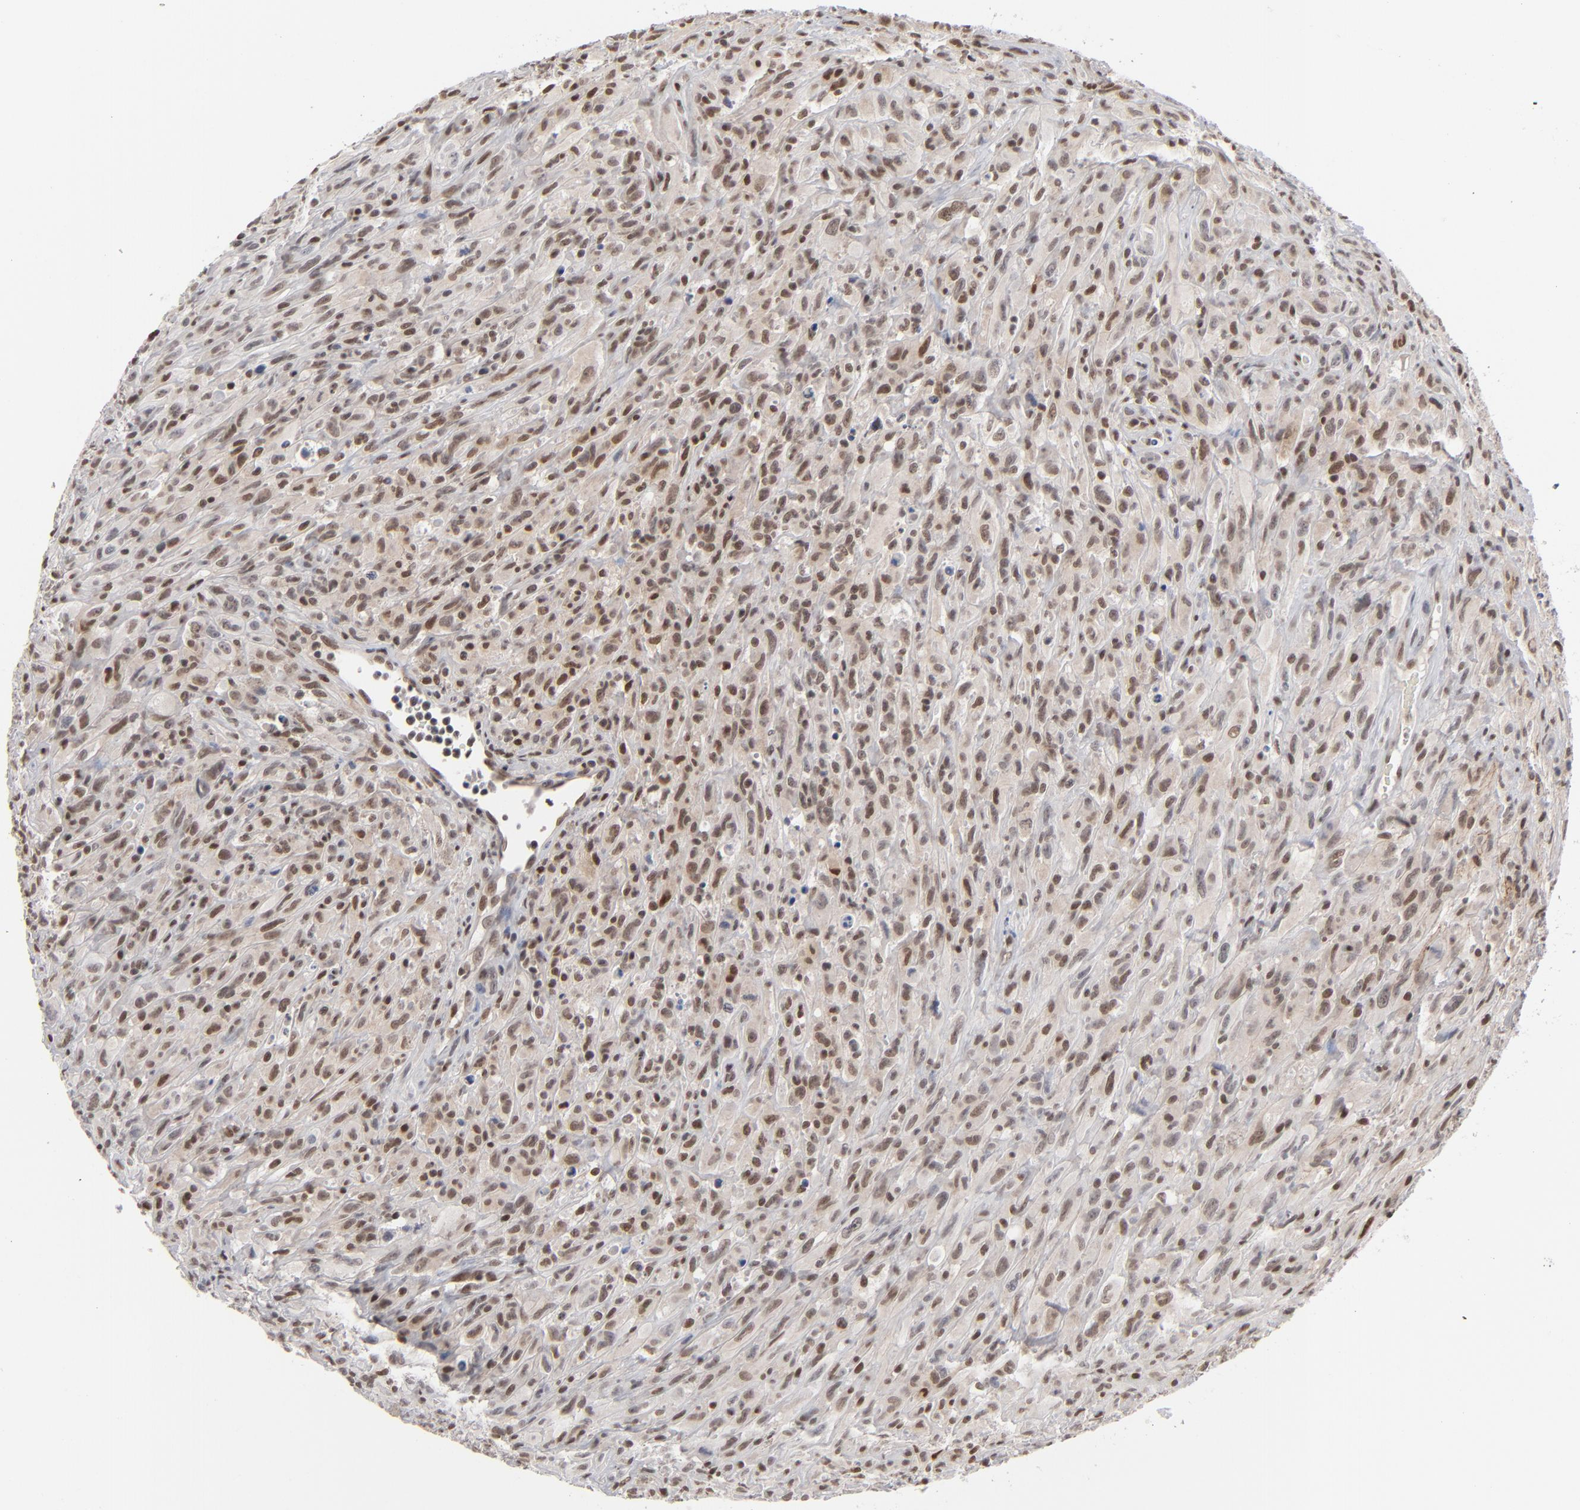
{"staining": {"intensity": "moderate", "quantity": ">75%", "location": "nuclear"}, "tissue": "glioma", "cell_type": "Tumor cells", "image_type": "cancer", "snomed": [{"axis": "morphology", "description": "Glioma, malignant, High grade"}, {"axis": "topography", "description": "Brain"}], "caption": "This is an image of IHC staining of high-grade glioma (malignant), which shows moderate staining in the nuclear of tumor cells.", "gene": "IRF9", "patient": {"sex": "male", "age": 48}}